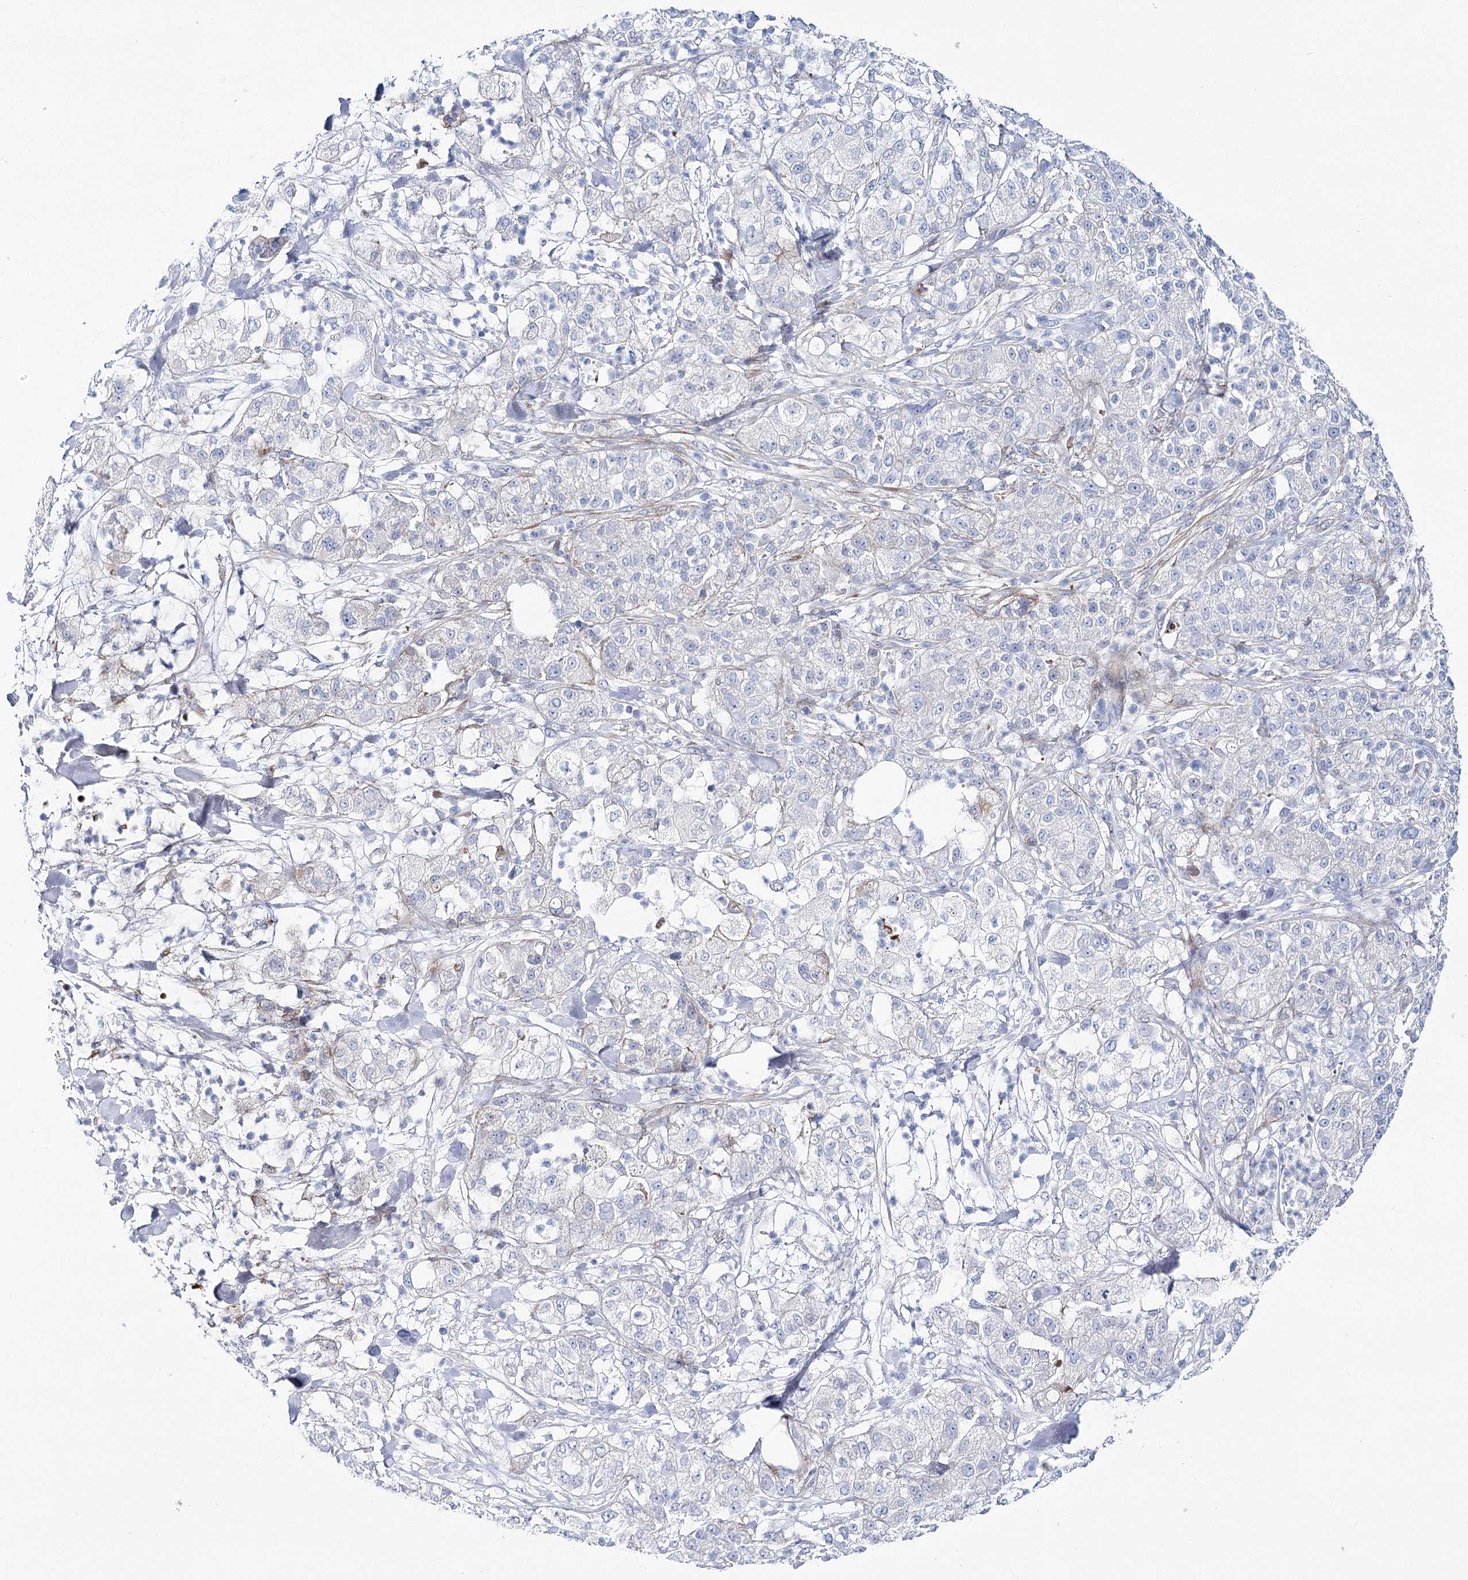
{"staining": {"intensity": "negative", "quantity": "none", "location": "none"}, "tissue": "pancreatic cancer", "cell_type": "Tumor cells", "image_type": "cancer", "snomed": [{"axis": "morphology", "description": "Adenocarcinoma, NOS"}, {"axis": "topography", "description": "Pancreas"}], "caption": "A histopathology image of human pancreatic cancer (adenocarcinoma) is negative for staining in tumor cells.", "gene": "ANKRD23", "patient": {"sex": "female", "age": 78}}